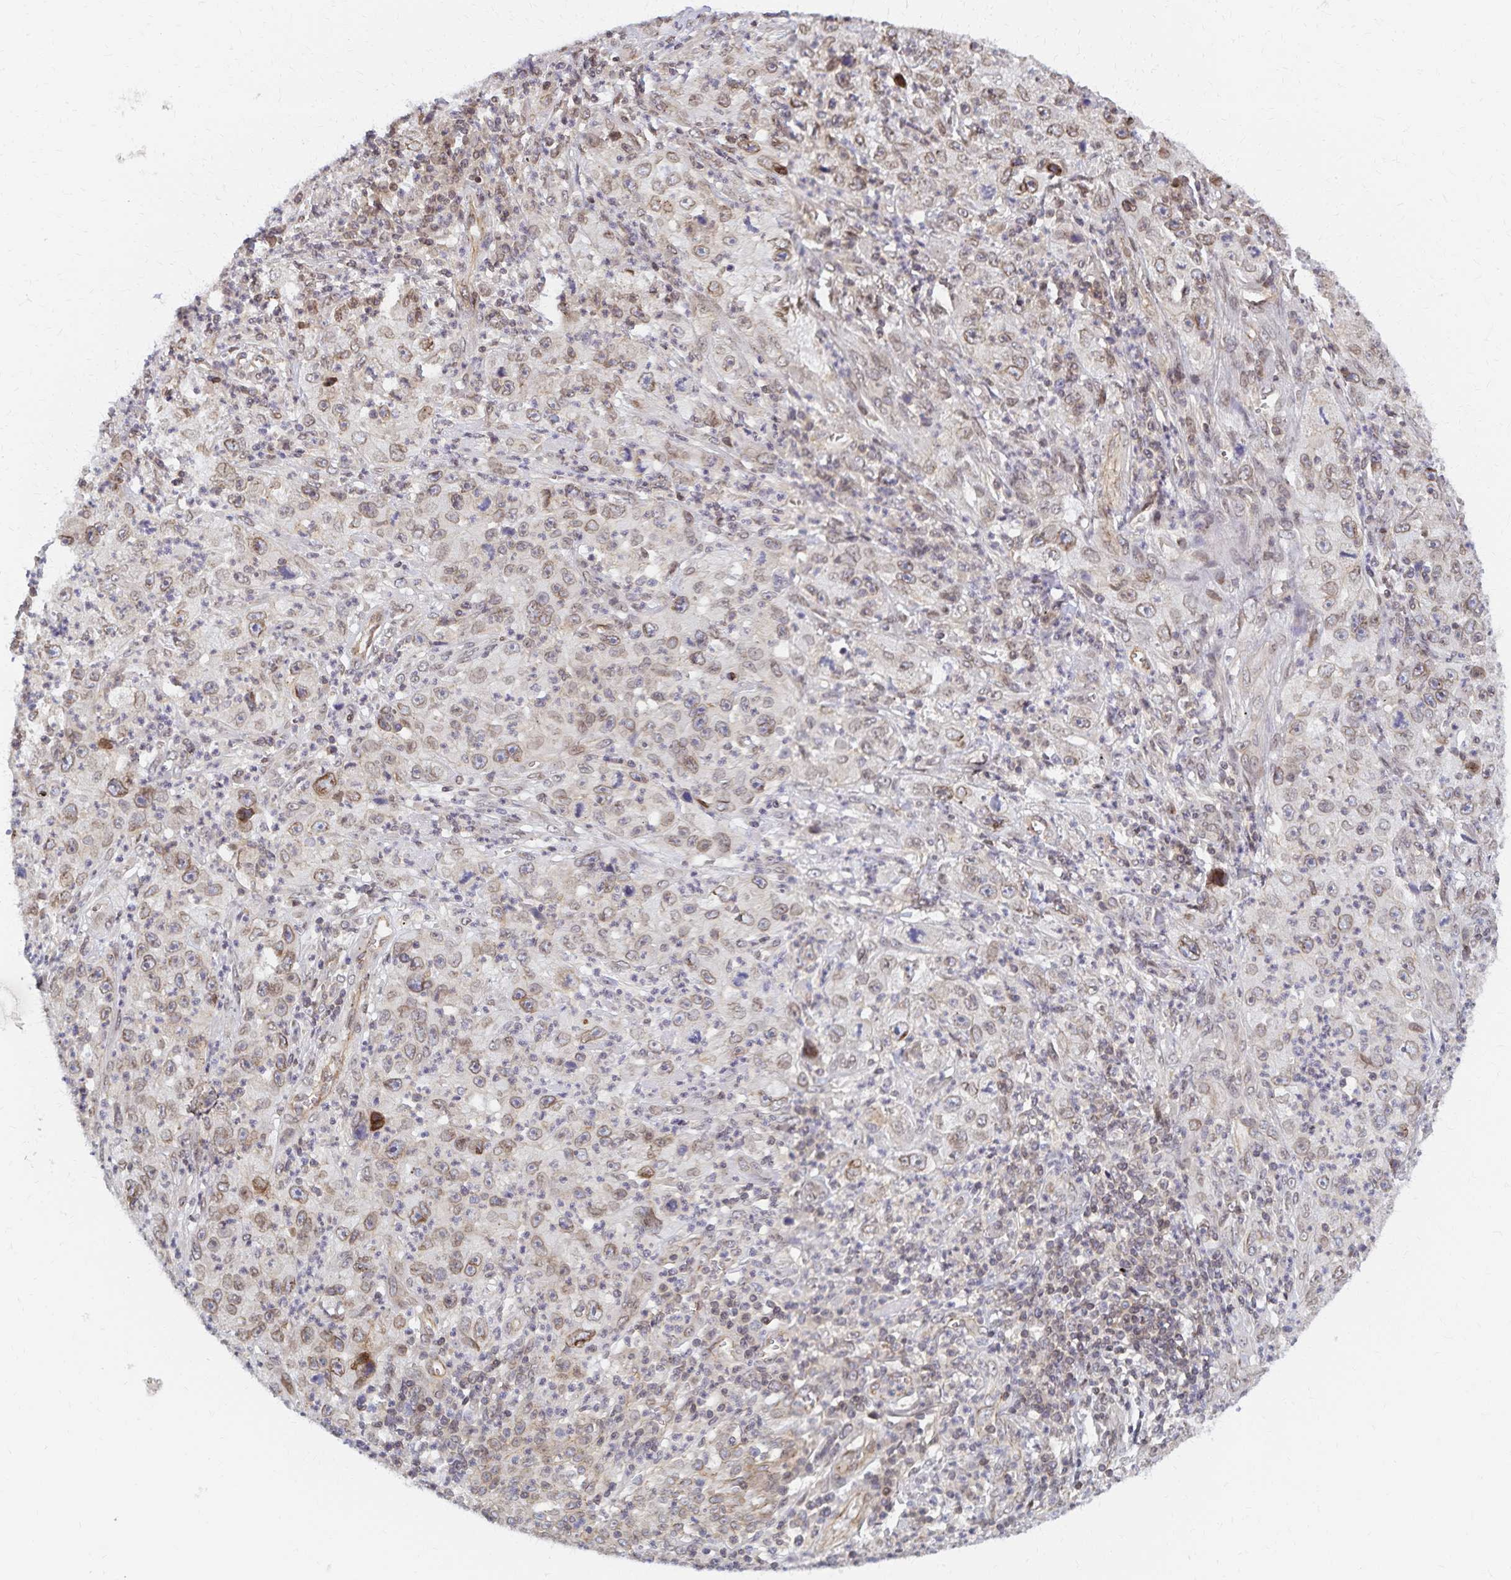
{"staining": {"intensity": "weak", "quantity": "25%-75%", "location": "nuclear"}, "tissue": "lung cancer", "cell_type": "Tumor cells", "image_type": "cancer", "snomed": [{"axis": "morphology", "description": "Squamous cell carcinoma, NOS"}, {"axis": "topography", "description": "Lung"}], "caption": "Approximately 25%-75% of tumor cells in human lung squamous cell carcinoma exhibit weak nuclear protein staining as visualized by brown immunohistochemical staining.", "gene": "RAB9B", "patient": {"sex": "male", "age": 71}}